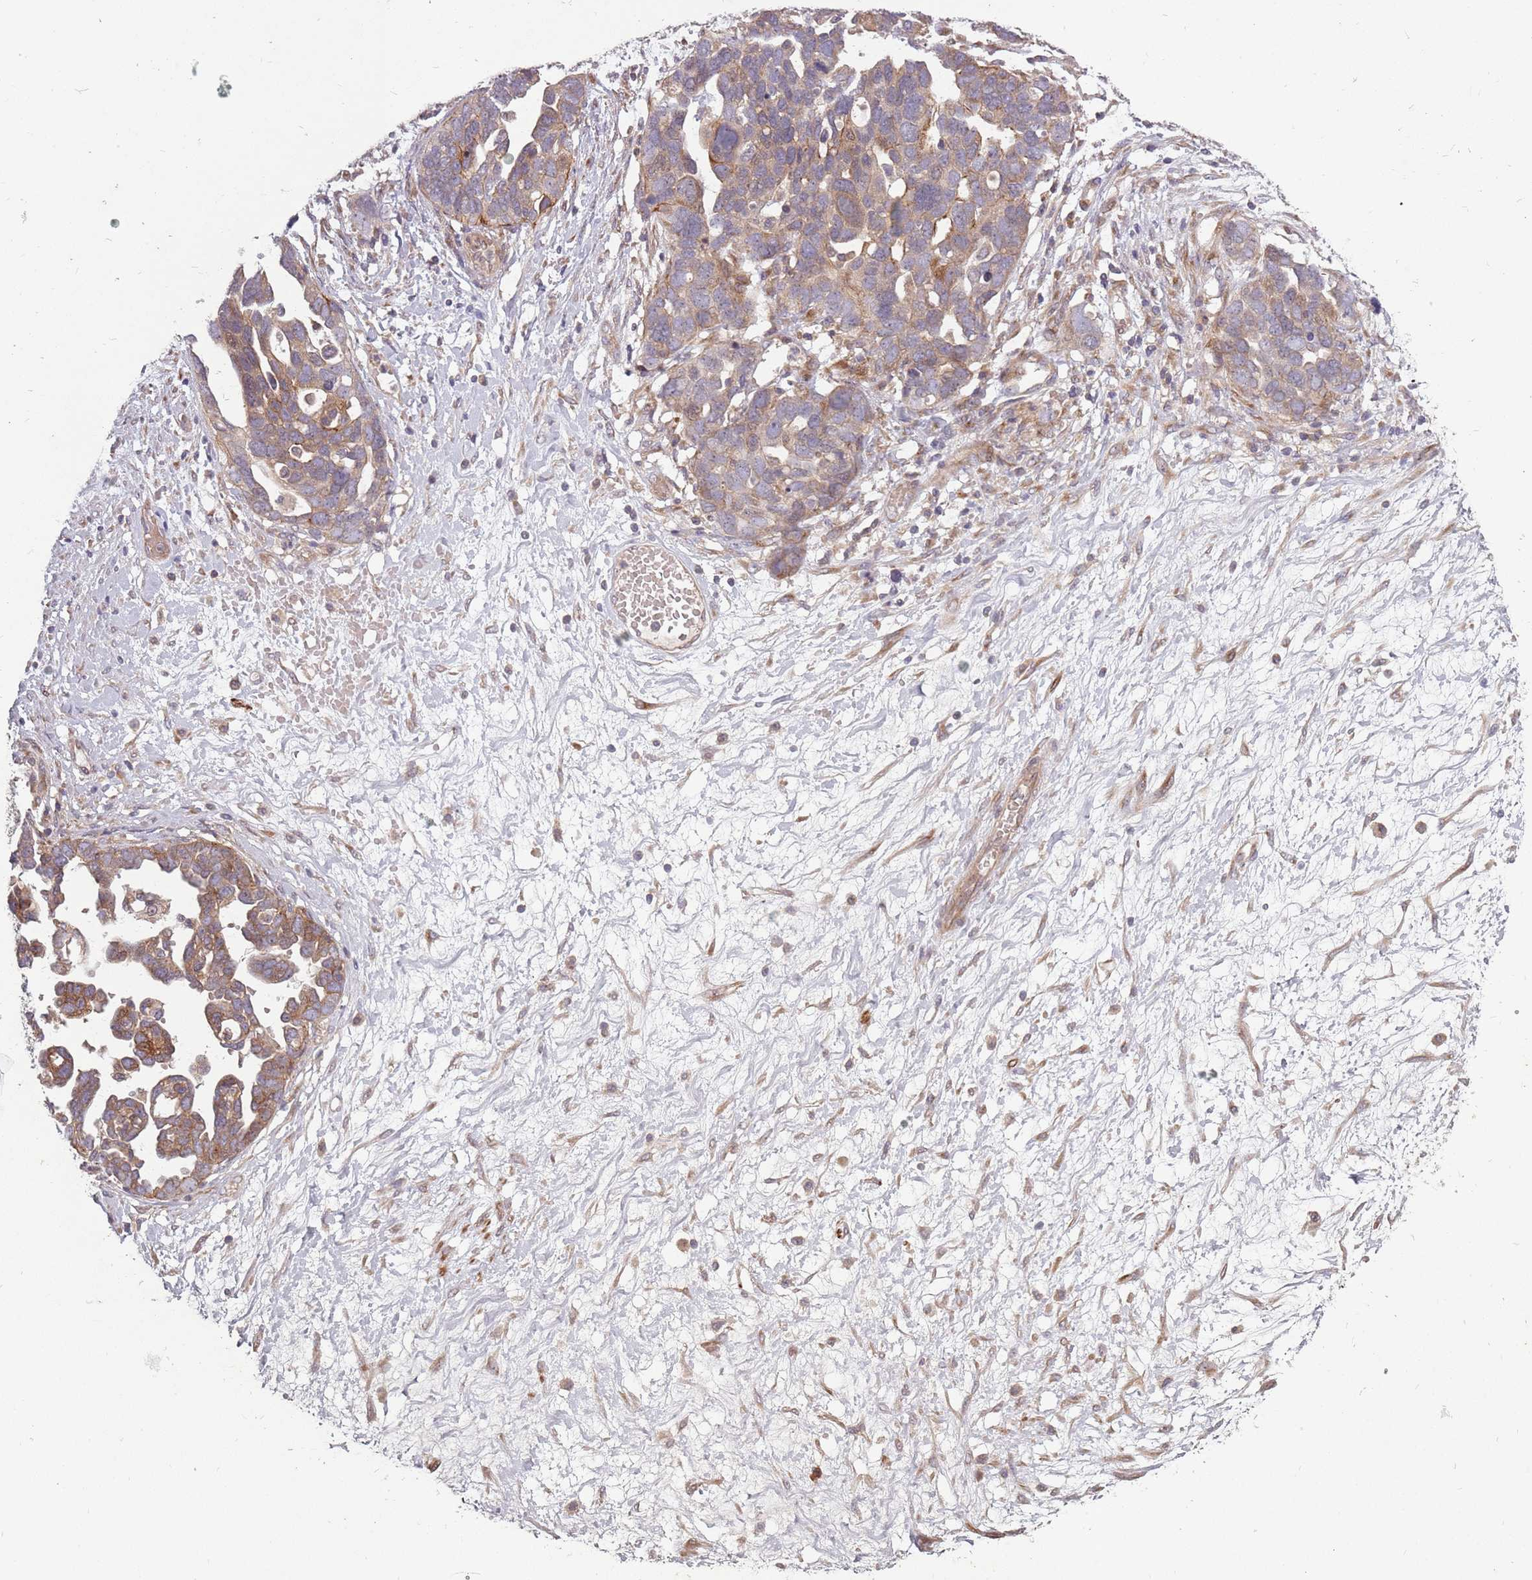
{"staining": {"intensity": "moderate", "quantity": ">75%", "location": "cytoplasmic/membranous"}, "tissue": "ovarian cancer", "cell_type": "Tumor cells", "image_type": "cancer", "snomed": [{"axis": "morphology", "description": "Cystadenocarcinoma, serous, NOS"}, {"axis": "topography", "description": "Ovary"}], "caption": "An immunohistochemistry (IHC) histopathology image of neoplastic tissue is shown. Protein staining in brown highlights moderate cytoplasmic/membranous positivity in serous cystadenocarcinoma (ovarian) within tumor cells.", "gene": "PLD6", "patient": {"sex": "female", "age": 54}}